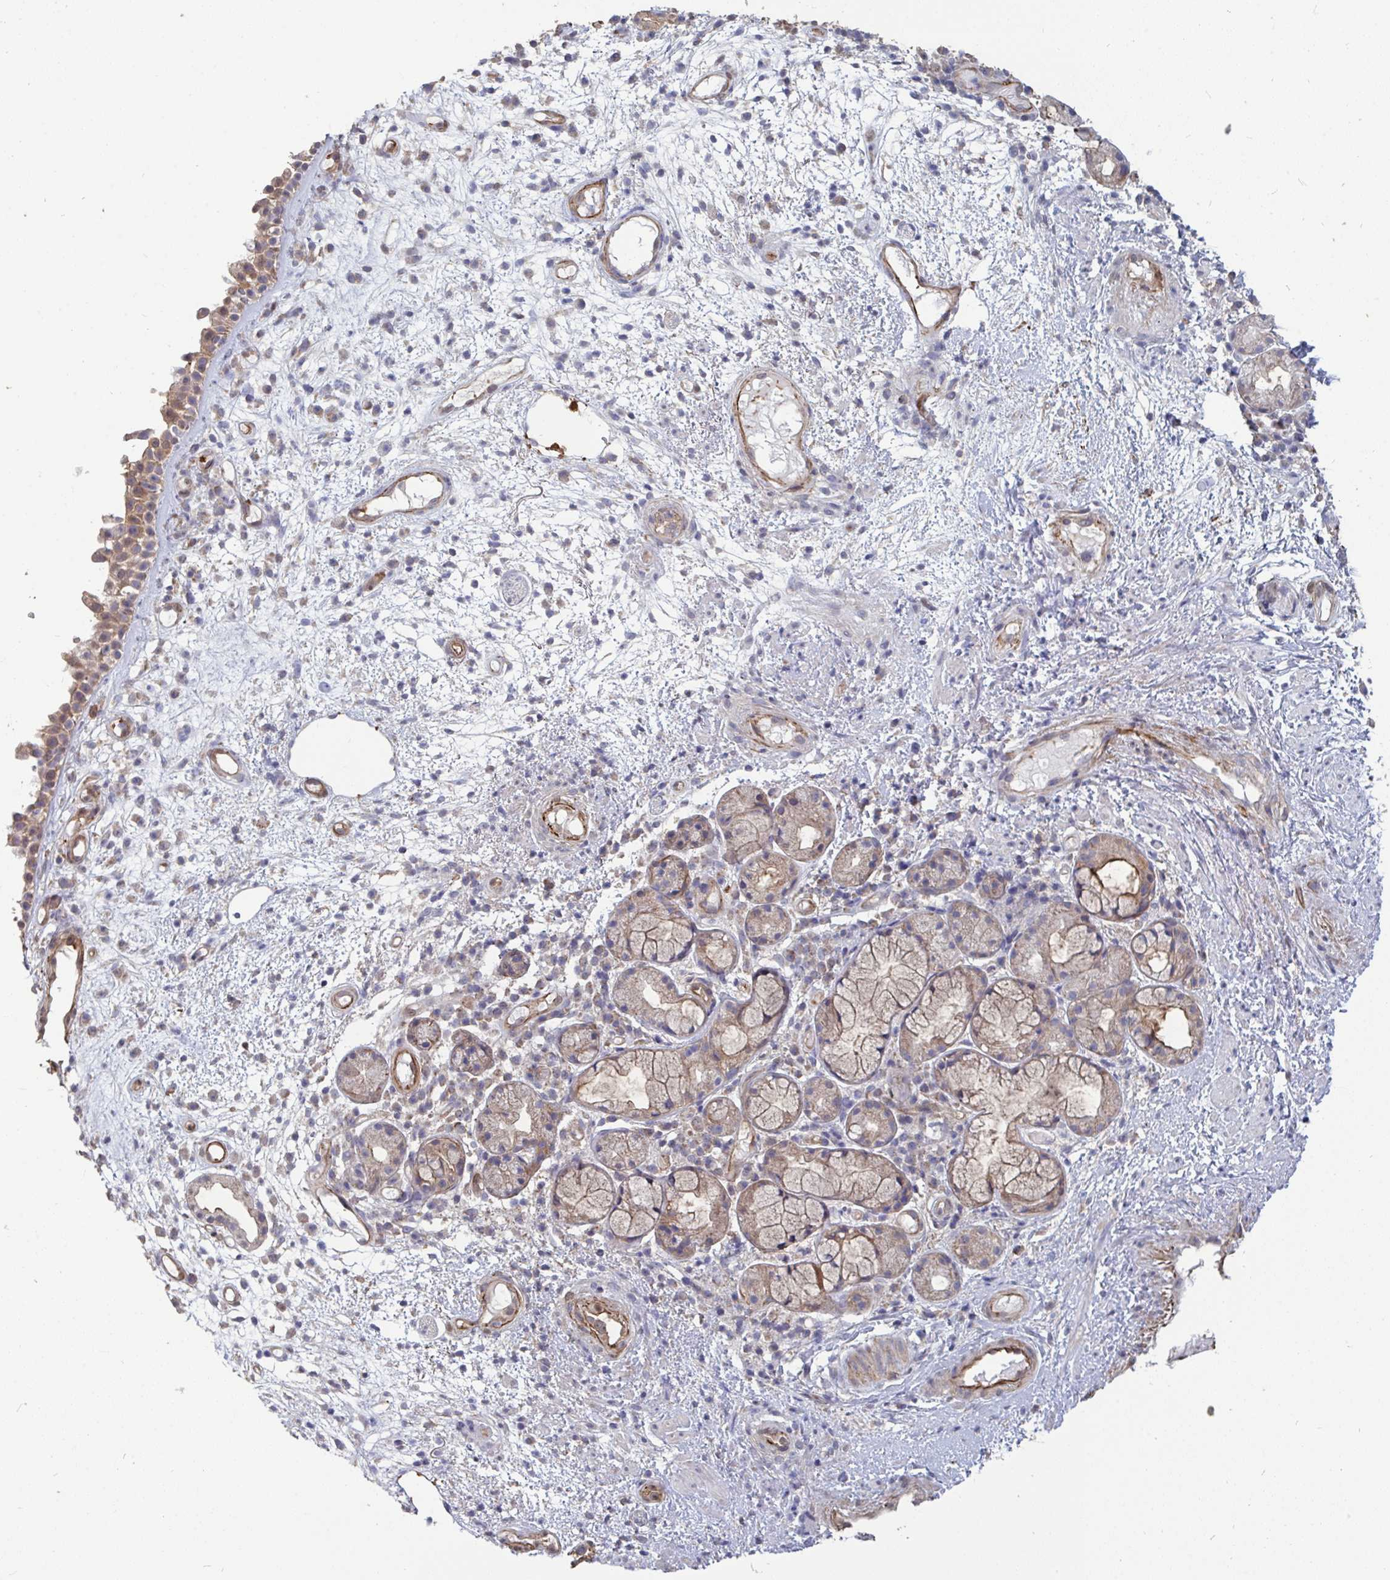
{"staining": {"intensity": "weak", "quantity": "25%-75%", "location": "cytoplasmic/membranous"}, "tissue": "nasopharynx", "cell_type": "Respiratory epithelial cells", "image_type": "normal", "snomed": [{"axis": "morphology", "description": "Normal tissue, NOS"}, {"axis": "morphology", "description": "Inflammation, NOS"}, {"axis": "topography", "description": "Nasopharynx"}], "caption": "Respiratory epithelial cells reveal weak cytoplasmic/membranous staining in approximately 25%-75% of cells in benign nasopharynx. The protein of interest is shown in brown color, while the nuclei are stained blue.", "gene": "ISCU", "patient": {"sex": "male", "age": 54}}